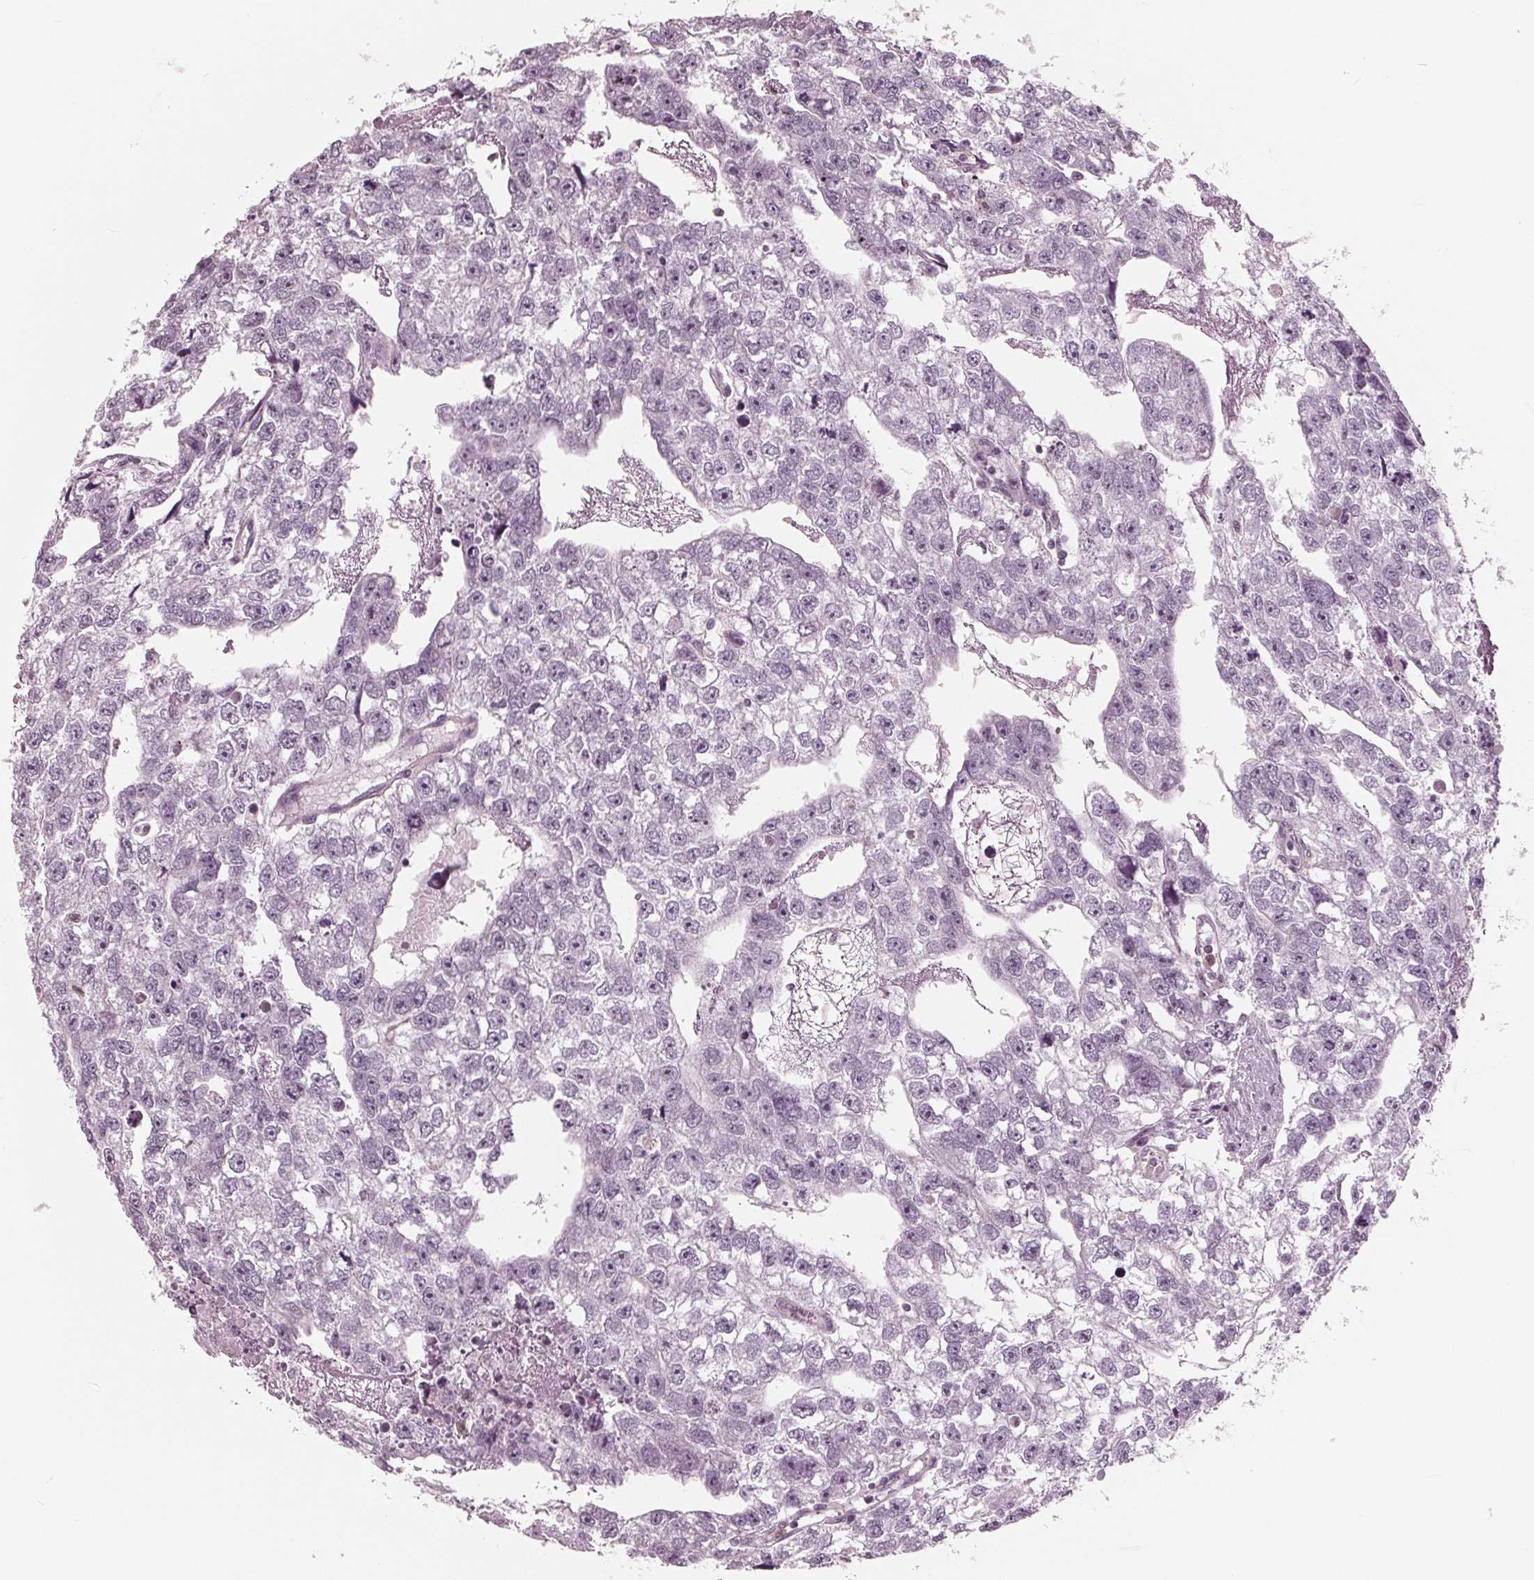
{"staining": {"intensity": "negative", "quantity": "none", "location": "none"}, "tissue": "testis cancer", "cell_type": "Tumor cells", "image_type": "cancer", "snomed": [{"axis": "morphology", "description": "Carcinoma, Embryonal, NOS"}, {"axis": "morphology", "description": "Teratoma, malignant, NOS"}, {"axis": "topography", "description": "Testis"}], "caption": "High power microscopy histopathology image of an immunohistochemistry (IHC) photomicrograph of embryonal carcinoma (testis), revealing no significant staining in tumor cells.", "gene": "ING3", "patient": {"sex": "male", "age": 44}}